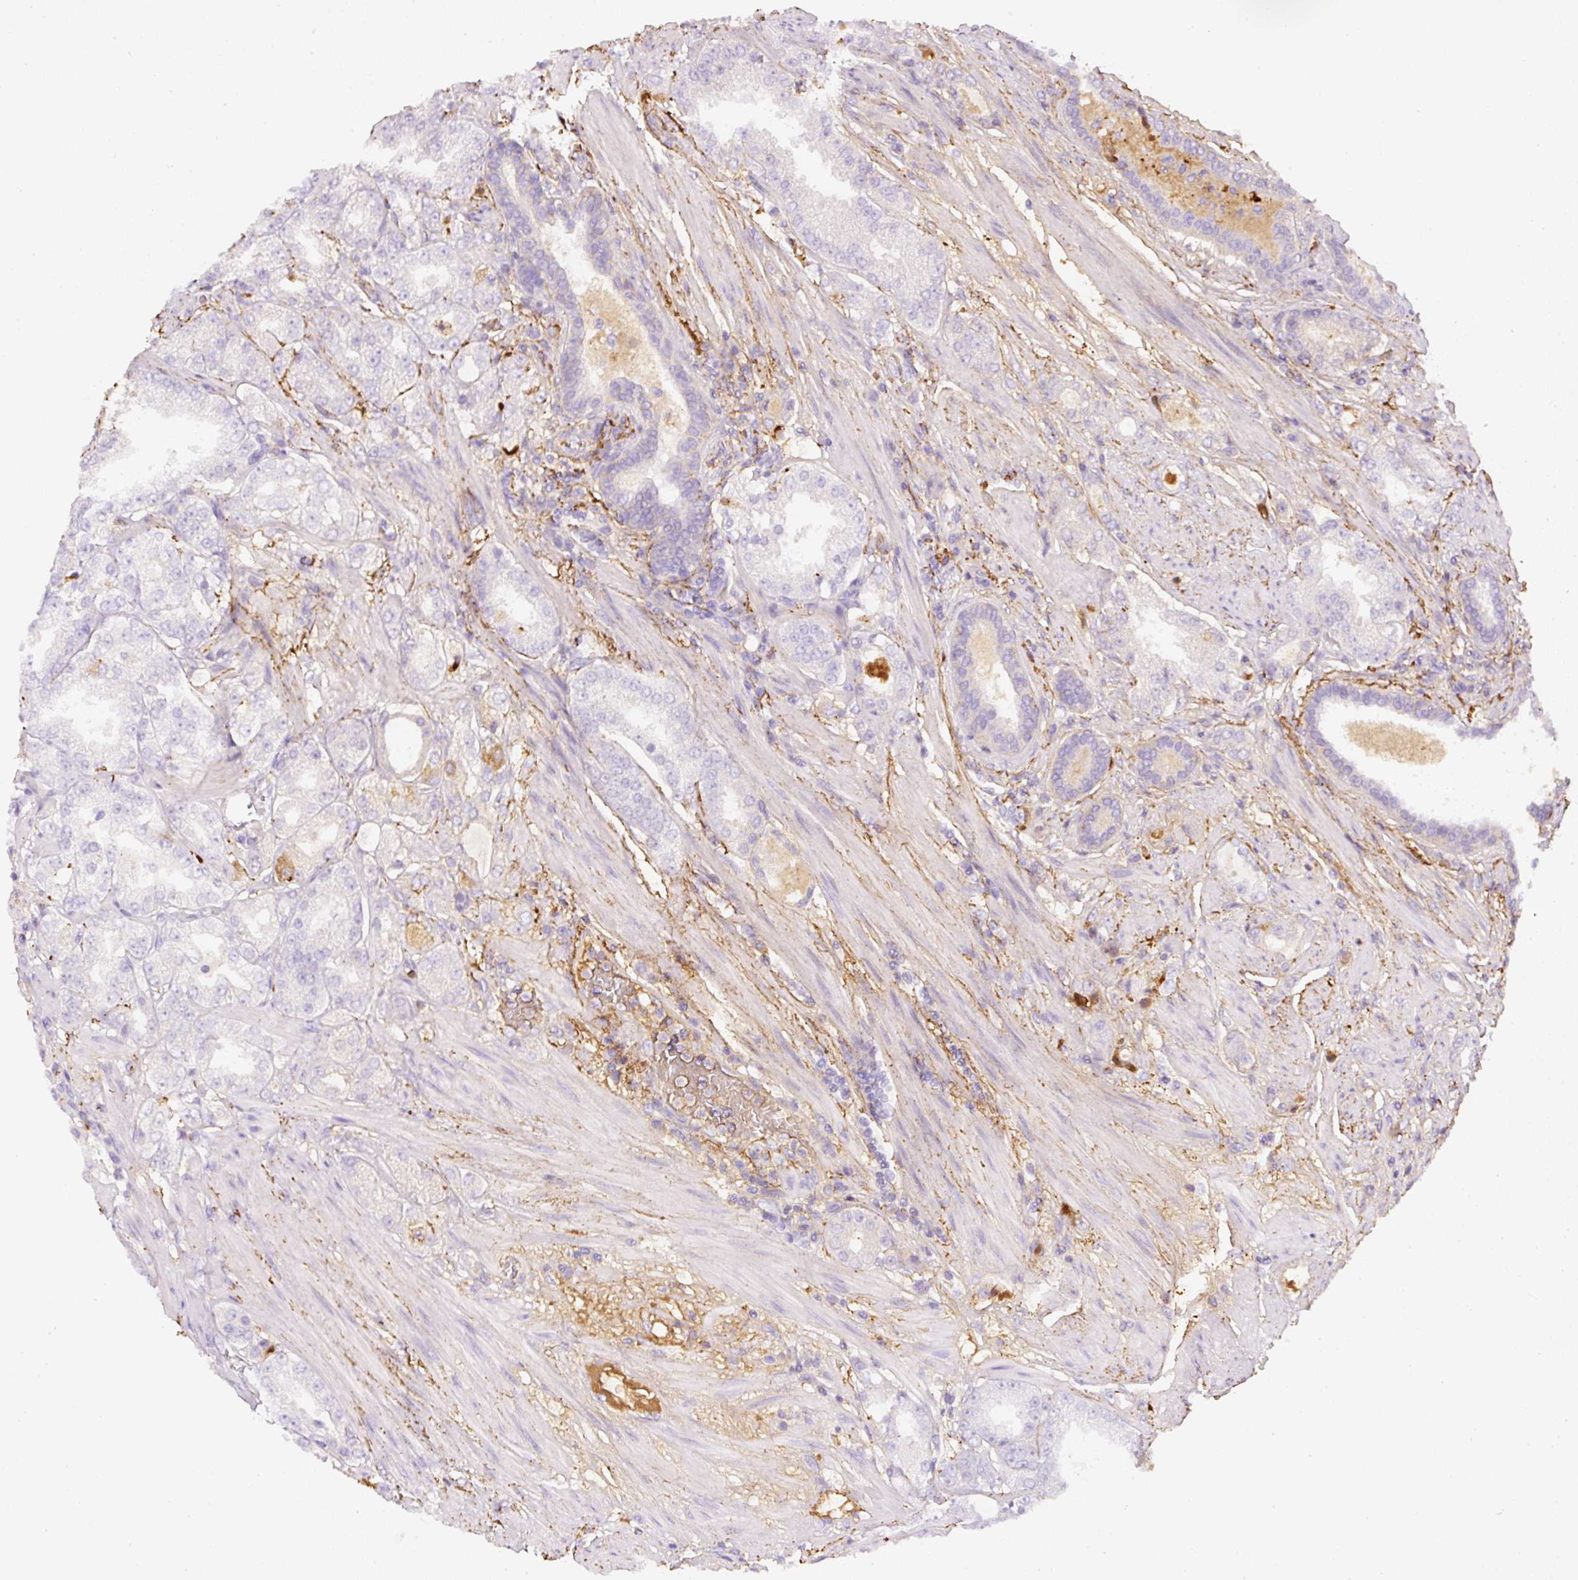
{"staining": {"intensity": "negative", "quantity": "none", "location": "none"}, "tissue": "prostate cancer", "cell_type": "Tumor cells", "image_type": "cancer", "snomed": [{"axis": "morphology", "description": "Adenocarcinoma, High grade"}, {"axis": "topography", "description": "Prostate"}], "caption": "Micrograph shows no protein positivity in tumor cells of prostate cancer tissue.", "gene": "APCS", "patient": {"sex": "male", "age": 68}}